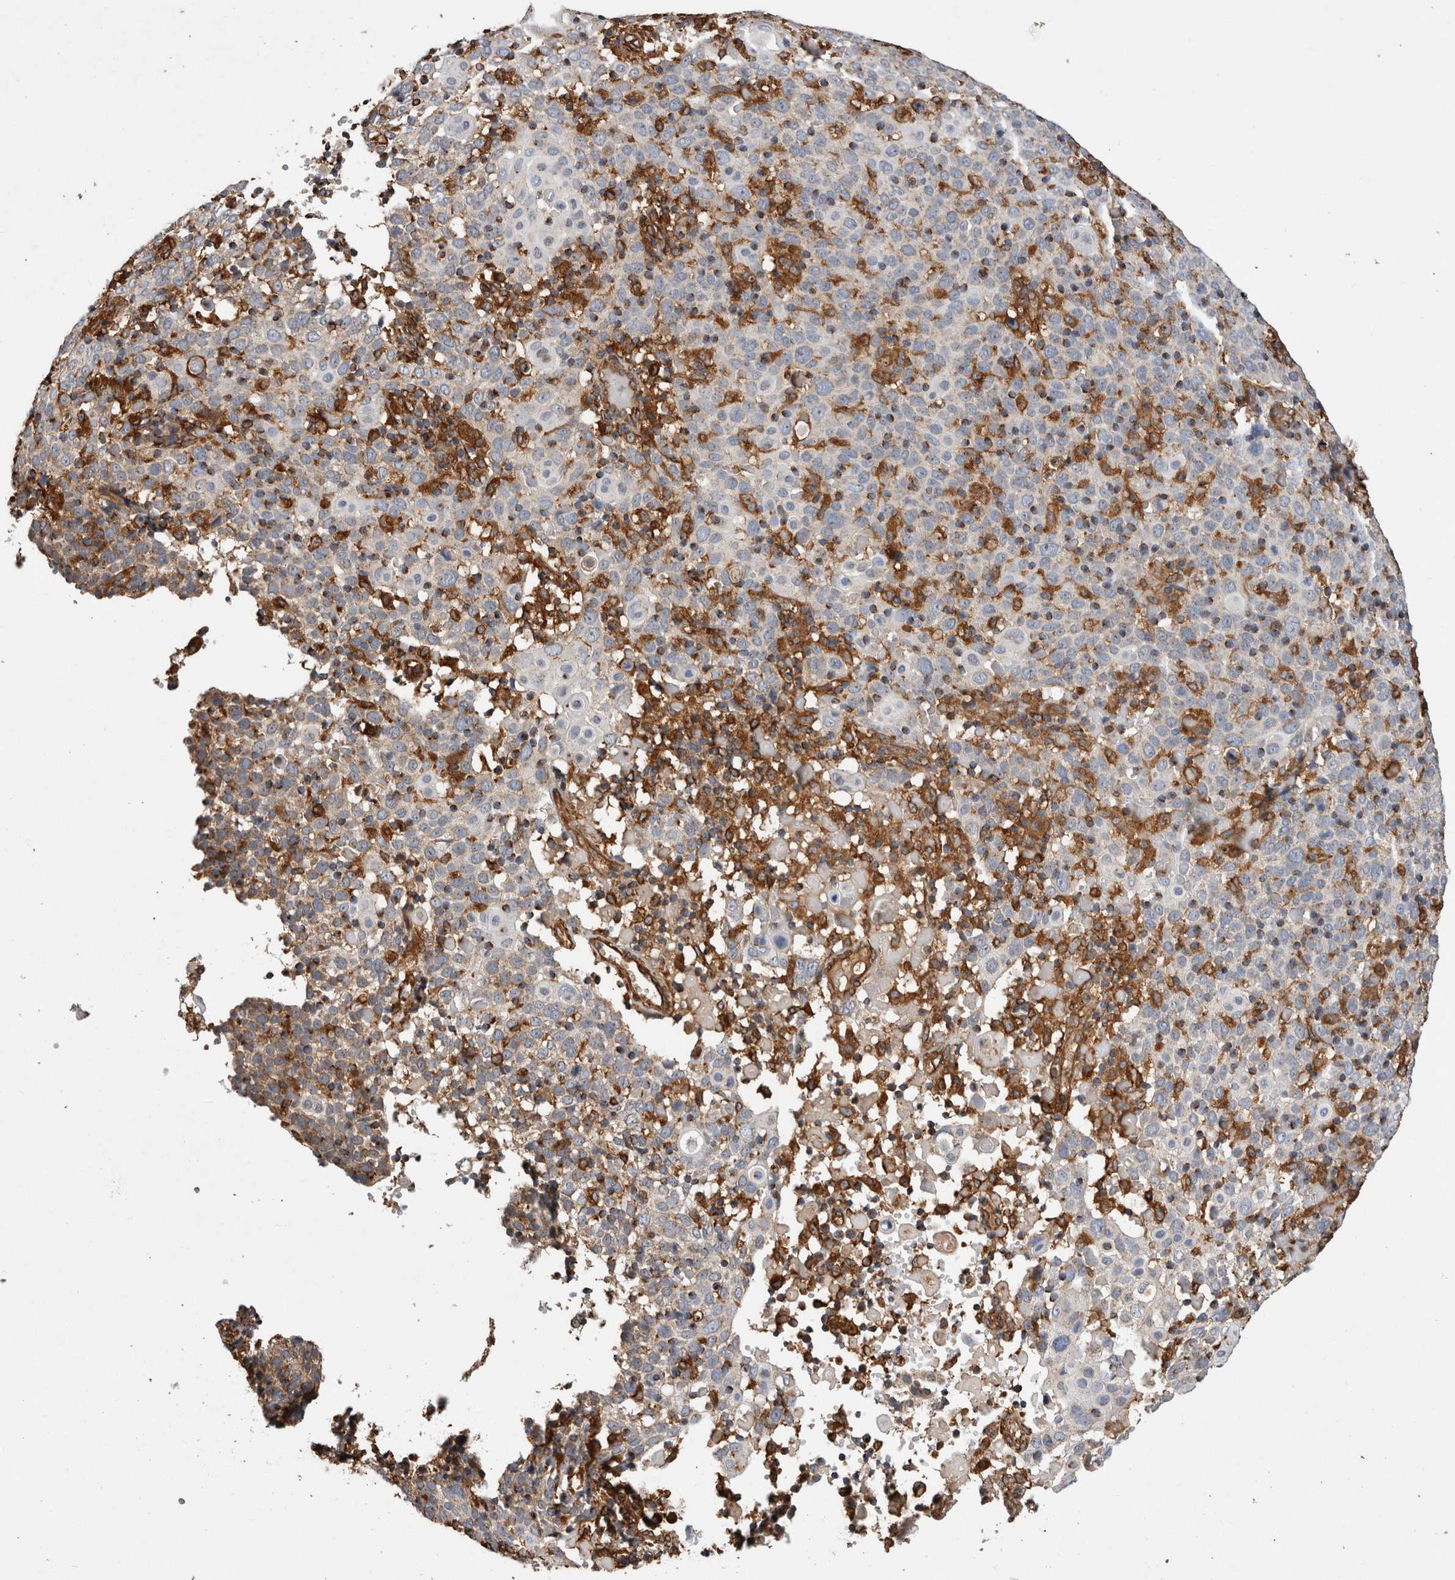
{"staining": {"intensity": "negative", "quantity": "none", "location": "none"}, "tissue": "cervical cancer", "cell_type": "Tumor cells", "image_type": "cancer", "snomed": [{"axis": "morphology", "description": "Squamous cell carcinoma, NOS"}, {"axis": "topography", "description": "Cervix"}], "caption": "This is an immunohistochemistry histopathology image of squamous cell carcinoma (cervical). There is no expression in tumor cells.", "gene": "ZNF397", "patient": {"sex": "female", "age": 74}}